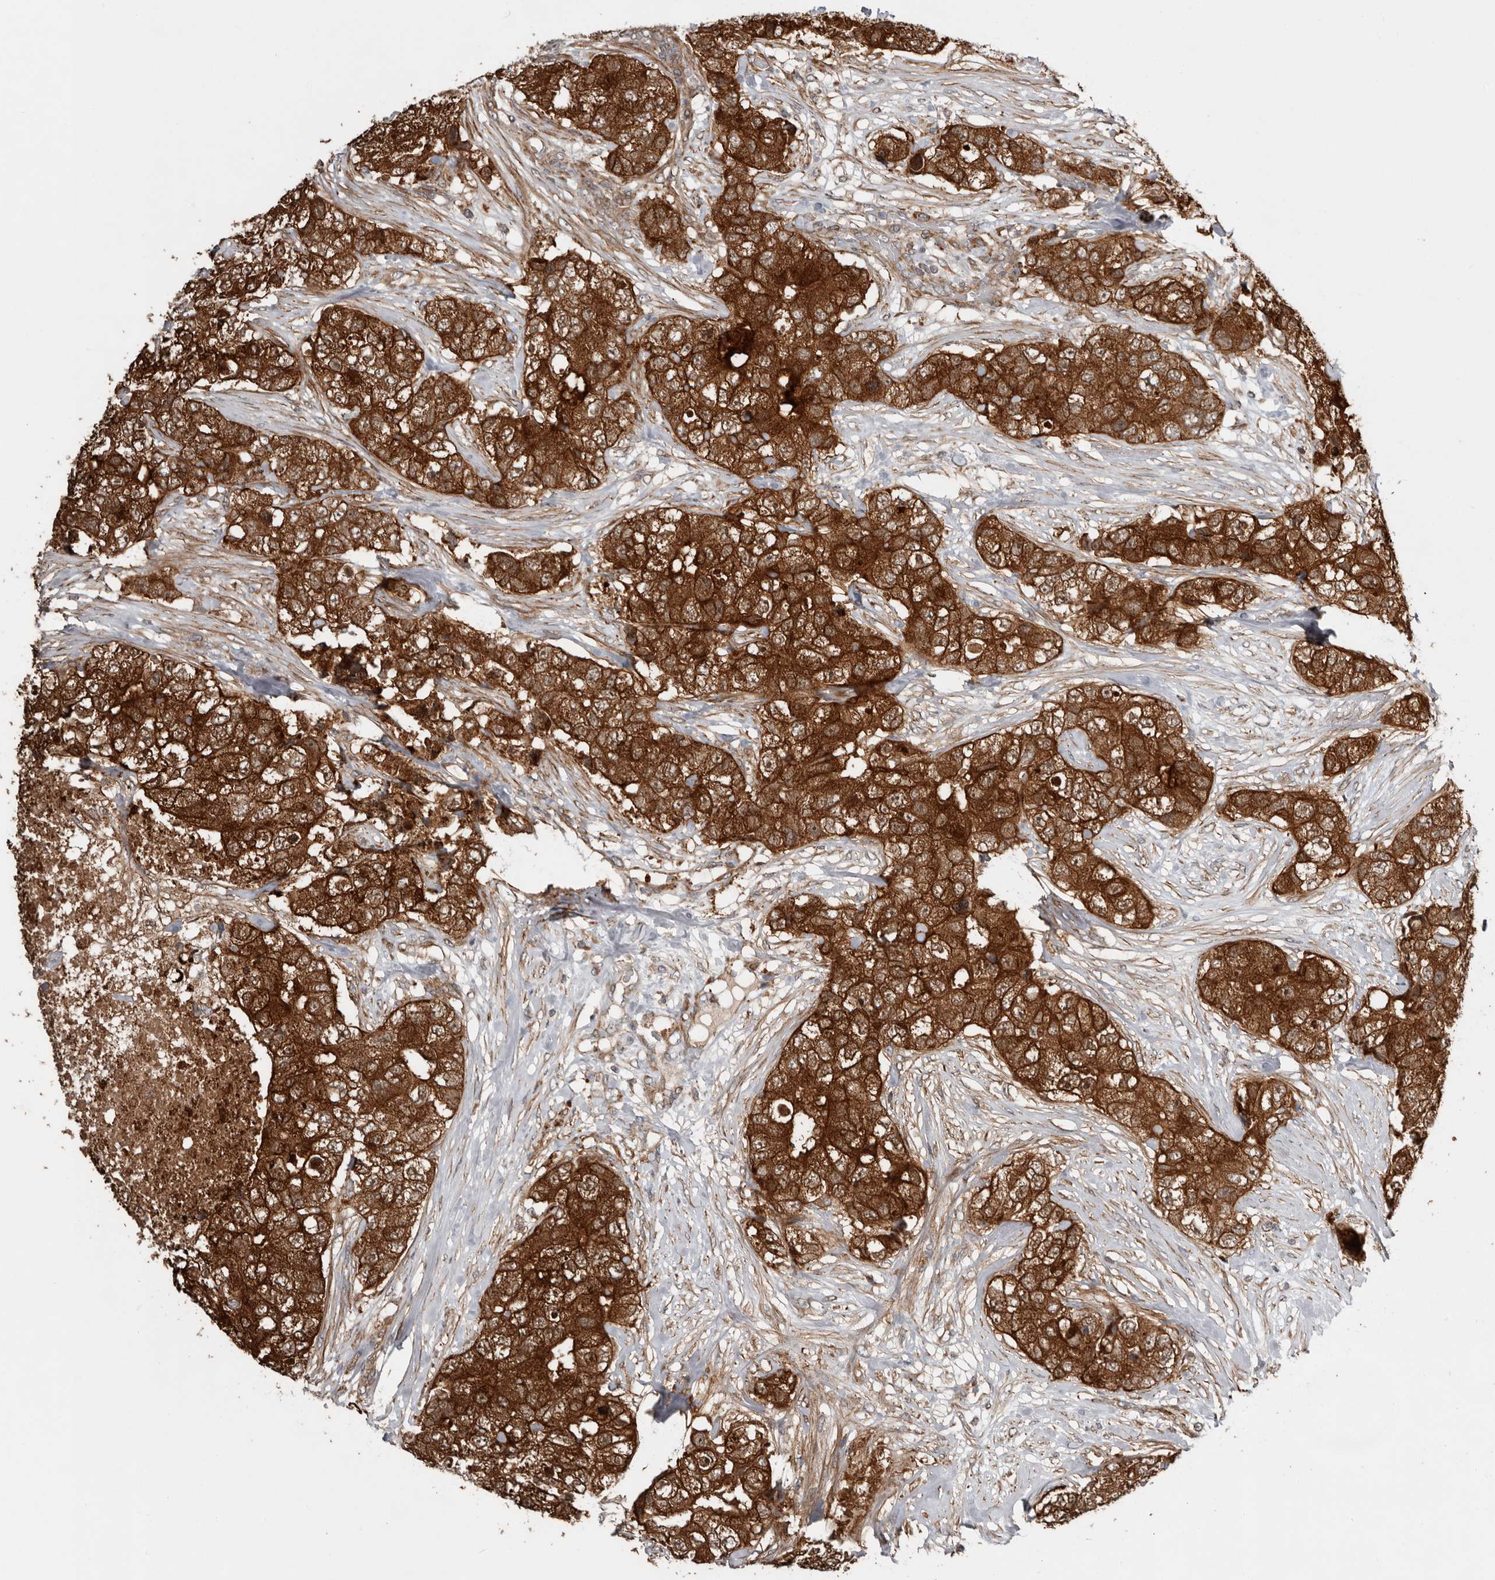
{"staining": {"intensity": "strong", "quantity": ">75%", "location": "cytoplasmic/membranous"}, "tissue": "breast cancer", "cell_type": "Tumor cells", "image_type": "cancer", "snomed": [{"axis": "morphology", "description": "Duct carcinoma"}, {"axis": "topography", "description": "Breast"}], "caption": "DAB immunohistochemical staining of breast cancer (intraductal carcinoma) displays strong cytoplasmic/membranous protein staining in about >75% of tumor cells.", "gene": "PROKR1", "patient": {"sex": "female", "age": 62}}